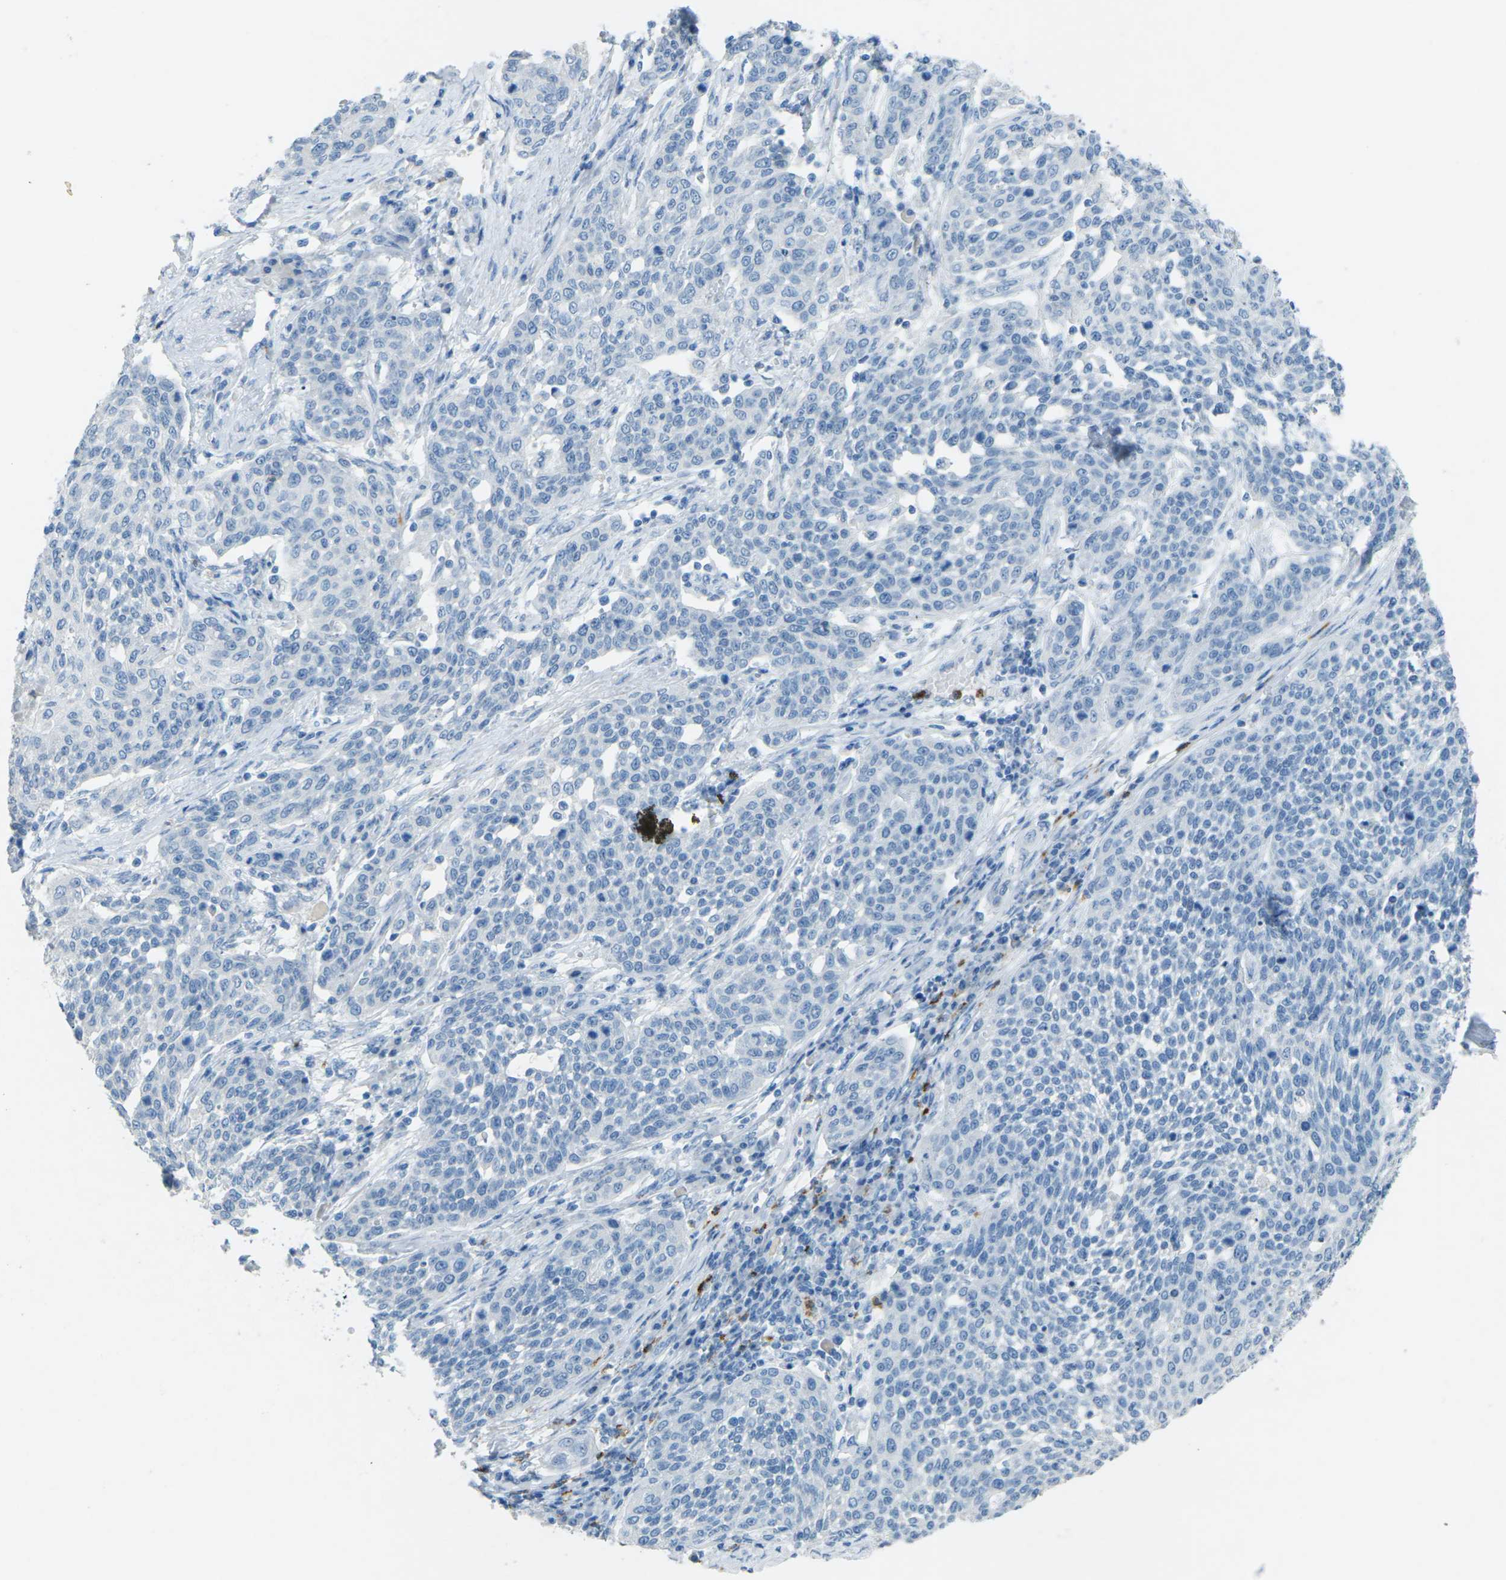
{"staining": {"intensity": "negative", "quantity": "none", "location": "none"}, "tissue": "cervical cancer", "cell_type": "Tumor cells", "image_type": "cancer", "snomed": [{"axis": "morphology", "description": "Squamous cell carcinoma, NOS"}, {"axis": "topography", "description": "Cervix"}], "caption": "Immunohistochemical staining of squamous cell carcinoma (cervical) demonstrates no significant staining in tumor cells.", "gene": "CDH16", "patient": {"sex": "female", "age": 34}}